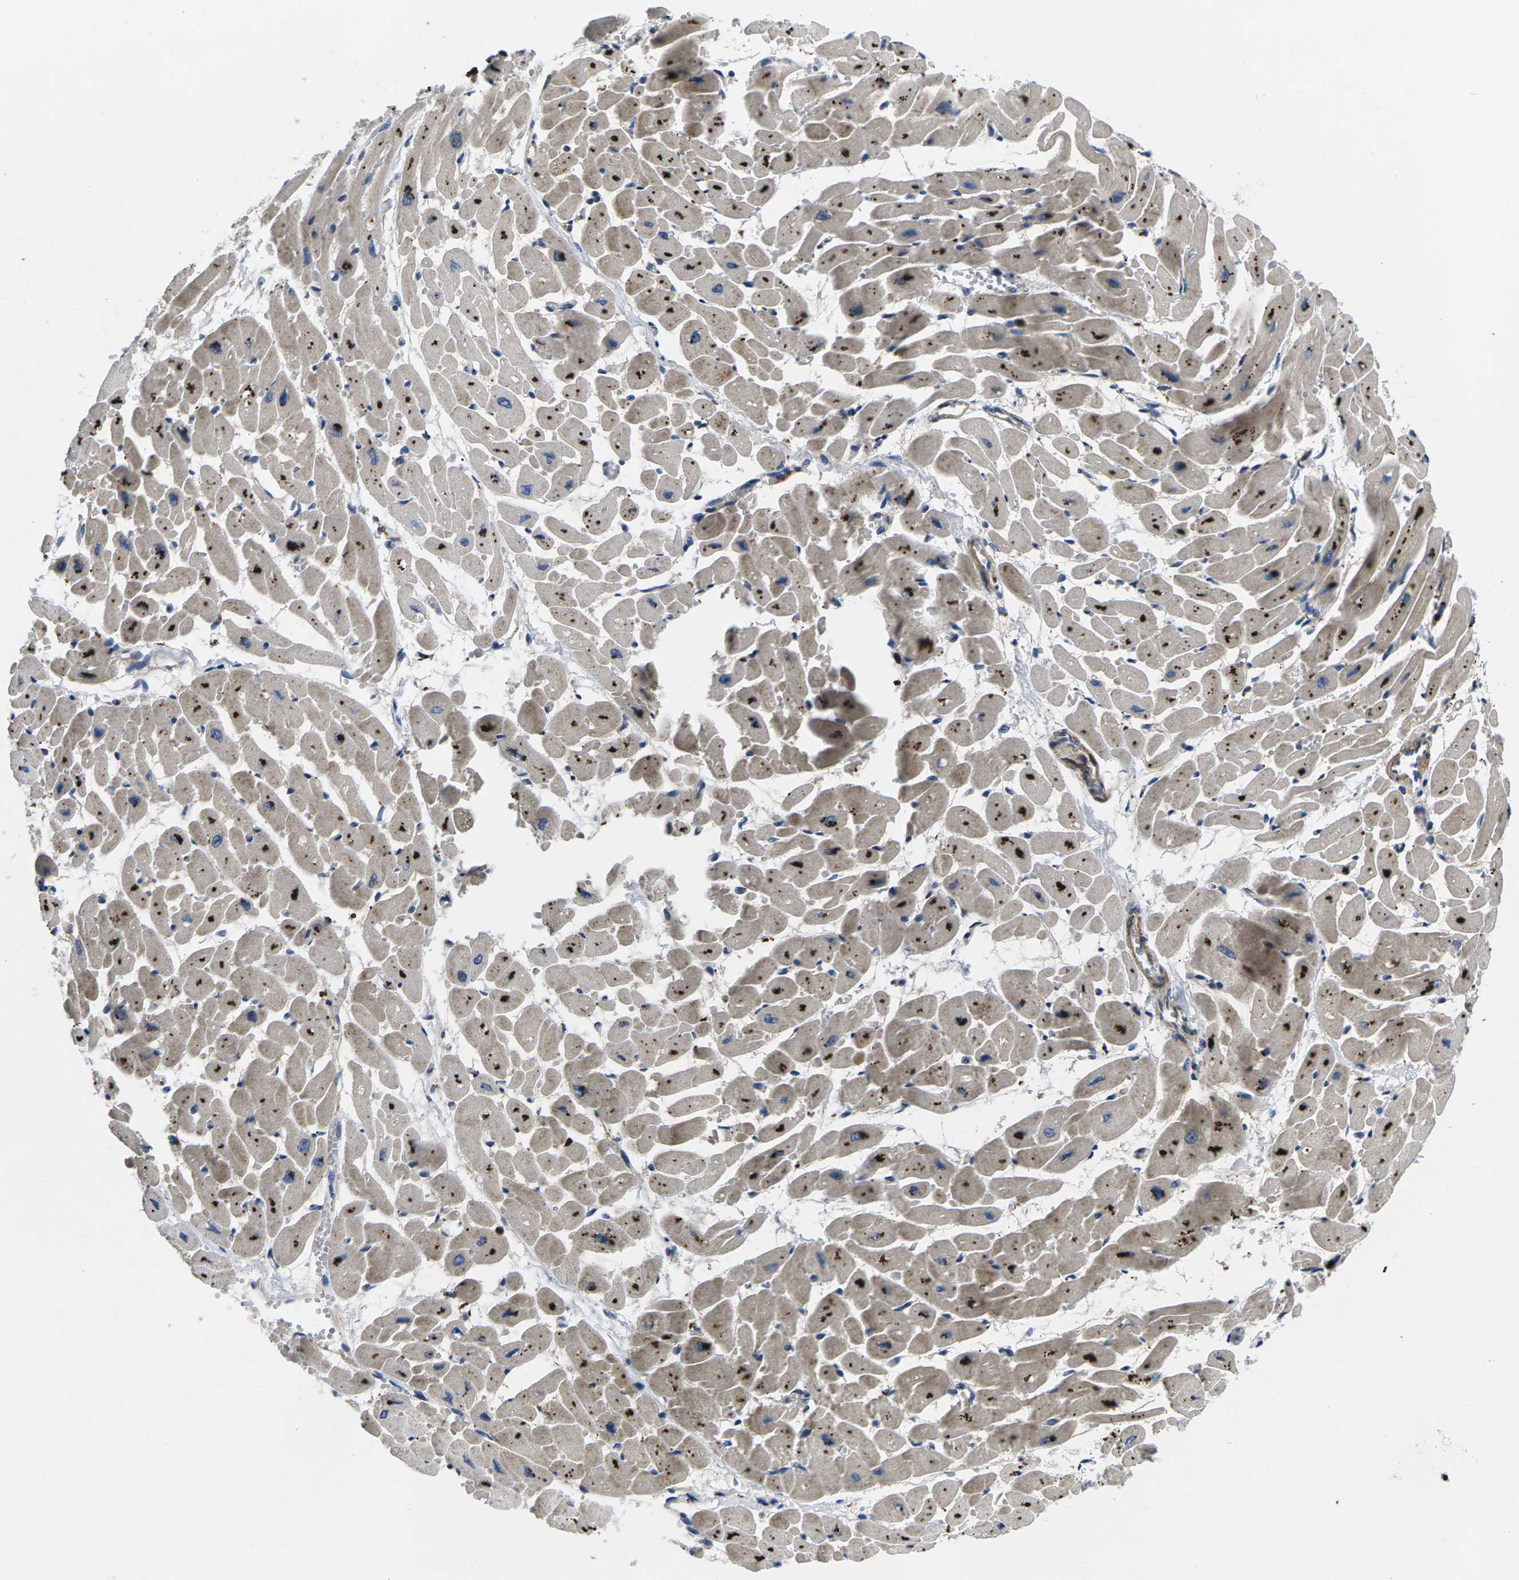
{"staining": {"intensity": "strong", "quantity": "25%-75%", "location": "cytoplasmic/membranous"}, "tissue": "heart muscle", "cell_type": "Cardiomyocytes", "image_type": "normal", "snomed": [{"axis": "morphology", "description": "Normal tissue, NOS"}, {"axis": "topography", "description": "Heart"}], "caption": "Protein expression analysis of normal heart muscle displays strong cytoplasmic/membranous expression in approximately 25%-75% of cardiomyocytes.", "gene": "PLCE1", "patient": {"sex": "male", "age": 45}}